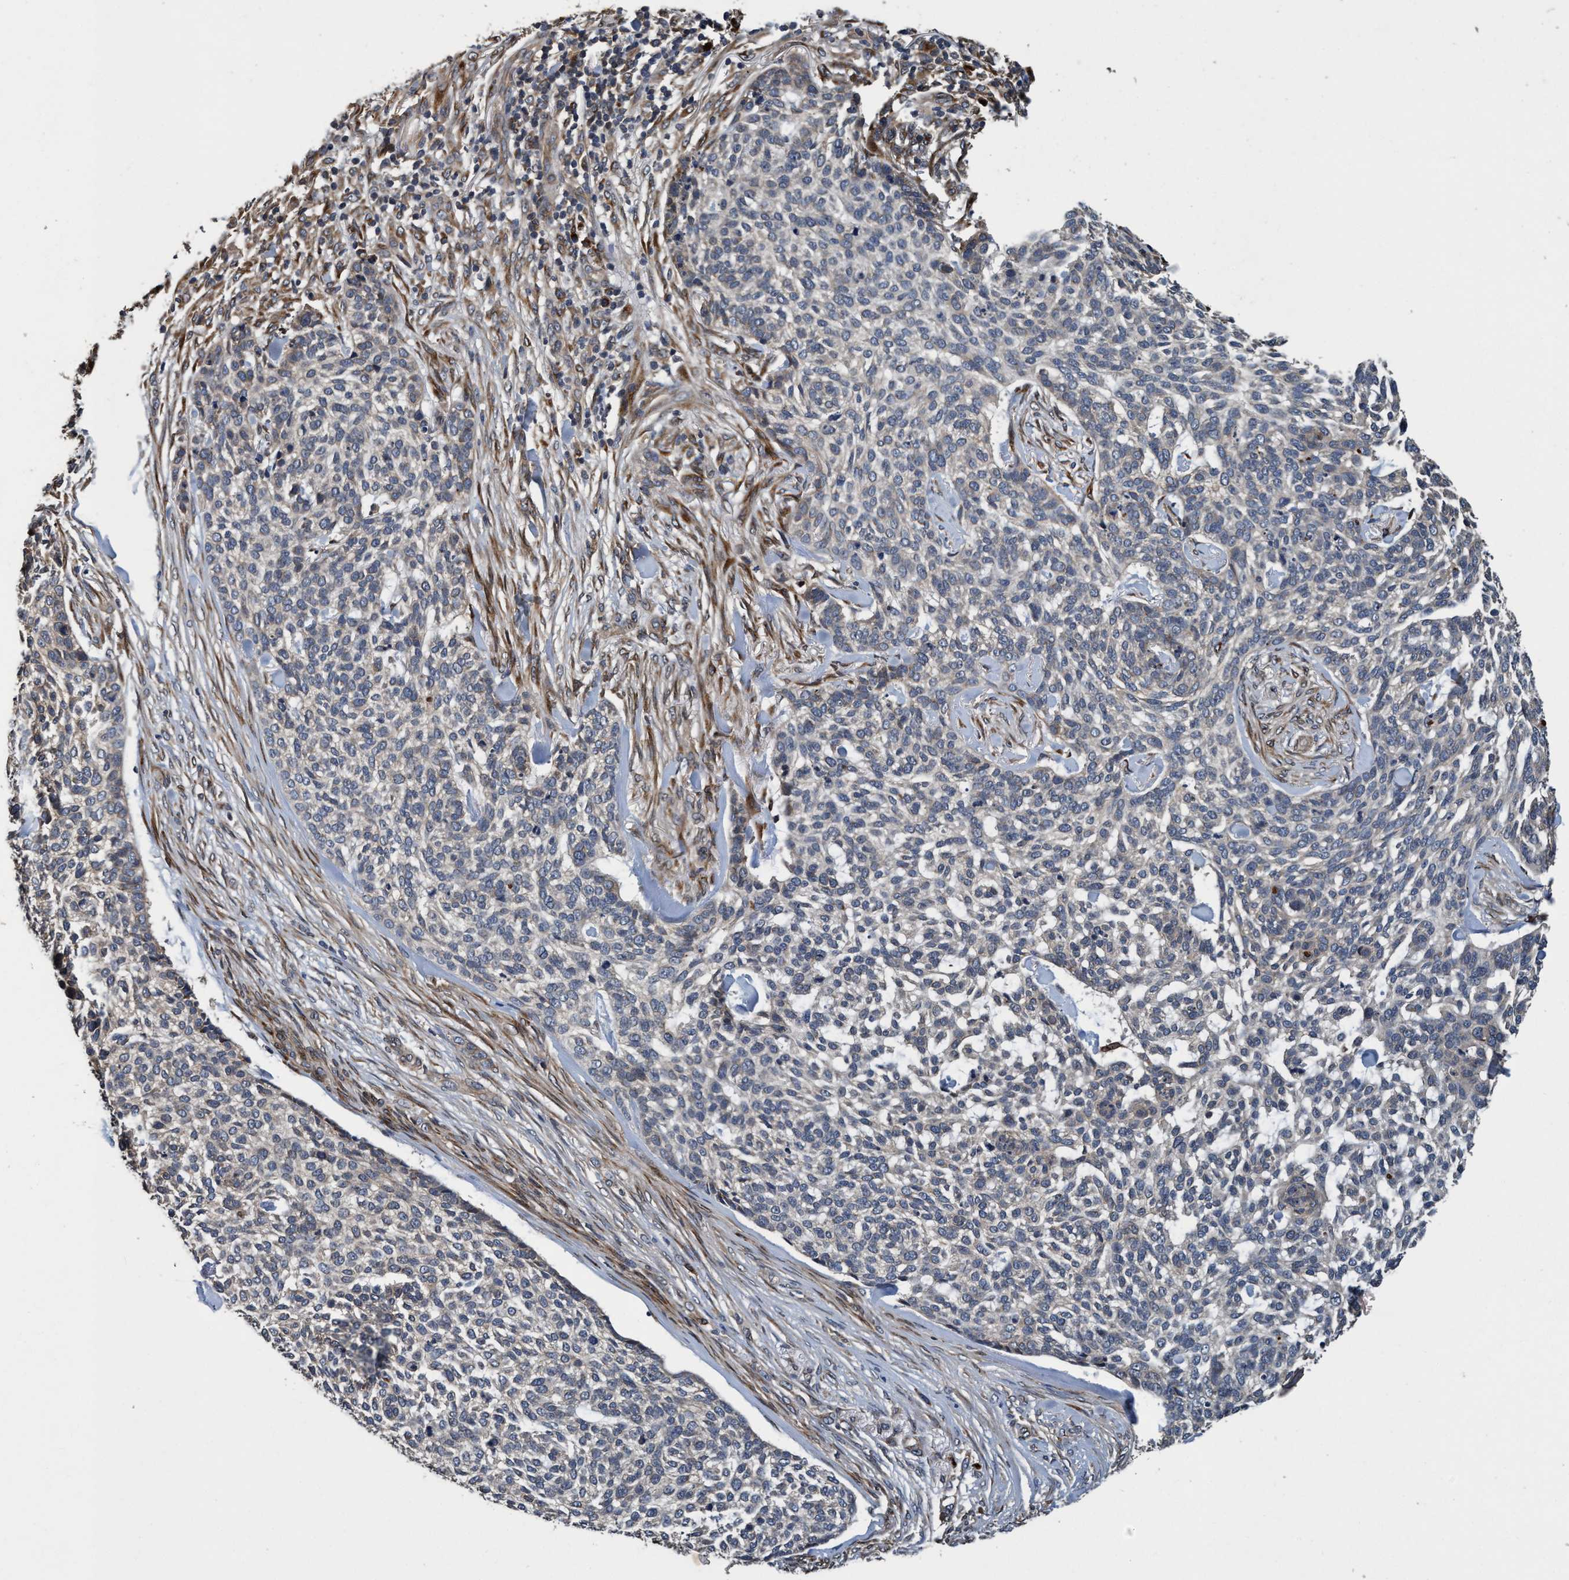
{"staining": {"intensity": "negative", "quantity": "none", "location": "none"}, "tissue": "skin cancer", "cell_type": "Tumor cells", "image_type": "cancer", "snomed": [{"axis": "morphology", "description": "Basal cell carcinoma"}, {"axis": "topography", "description": "Skin"}], "caption": "Skin cancer (basal cell carcinoma) stained for a protein using immunohistochemistry (IHC) displays no expression tumor cells.", "gene": "MACC1", "patient": {"sex": "female", "age": 64}}